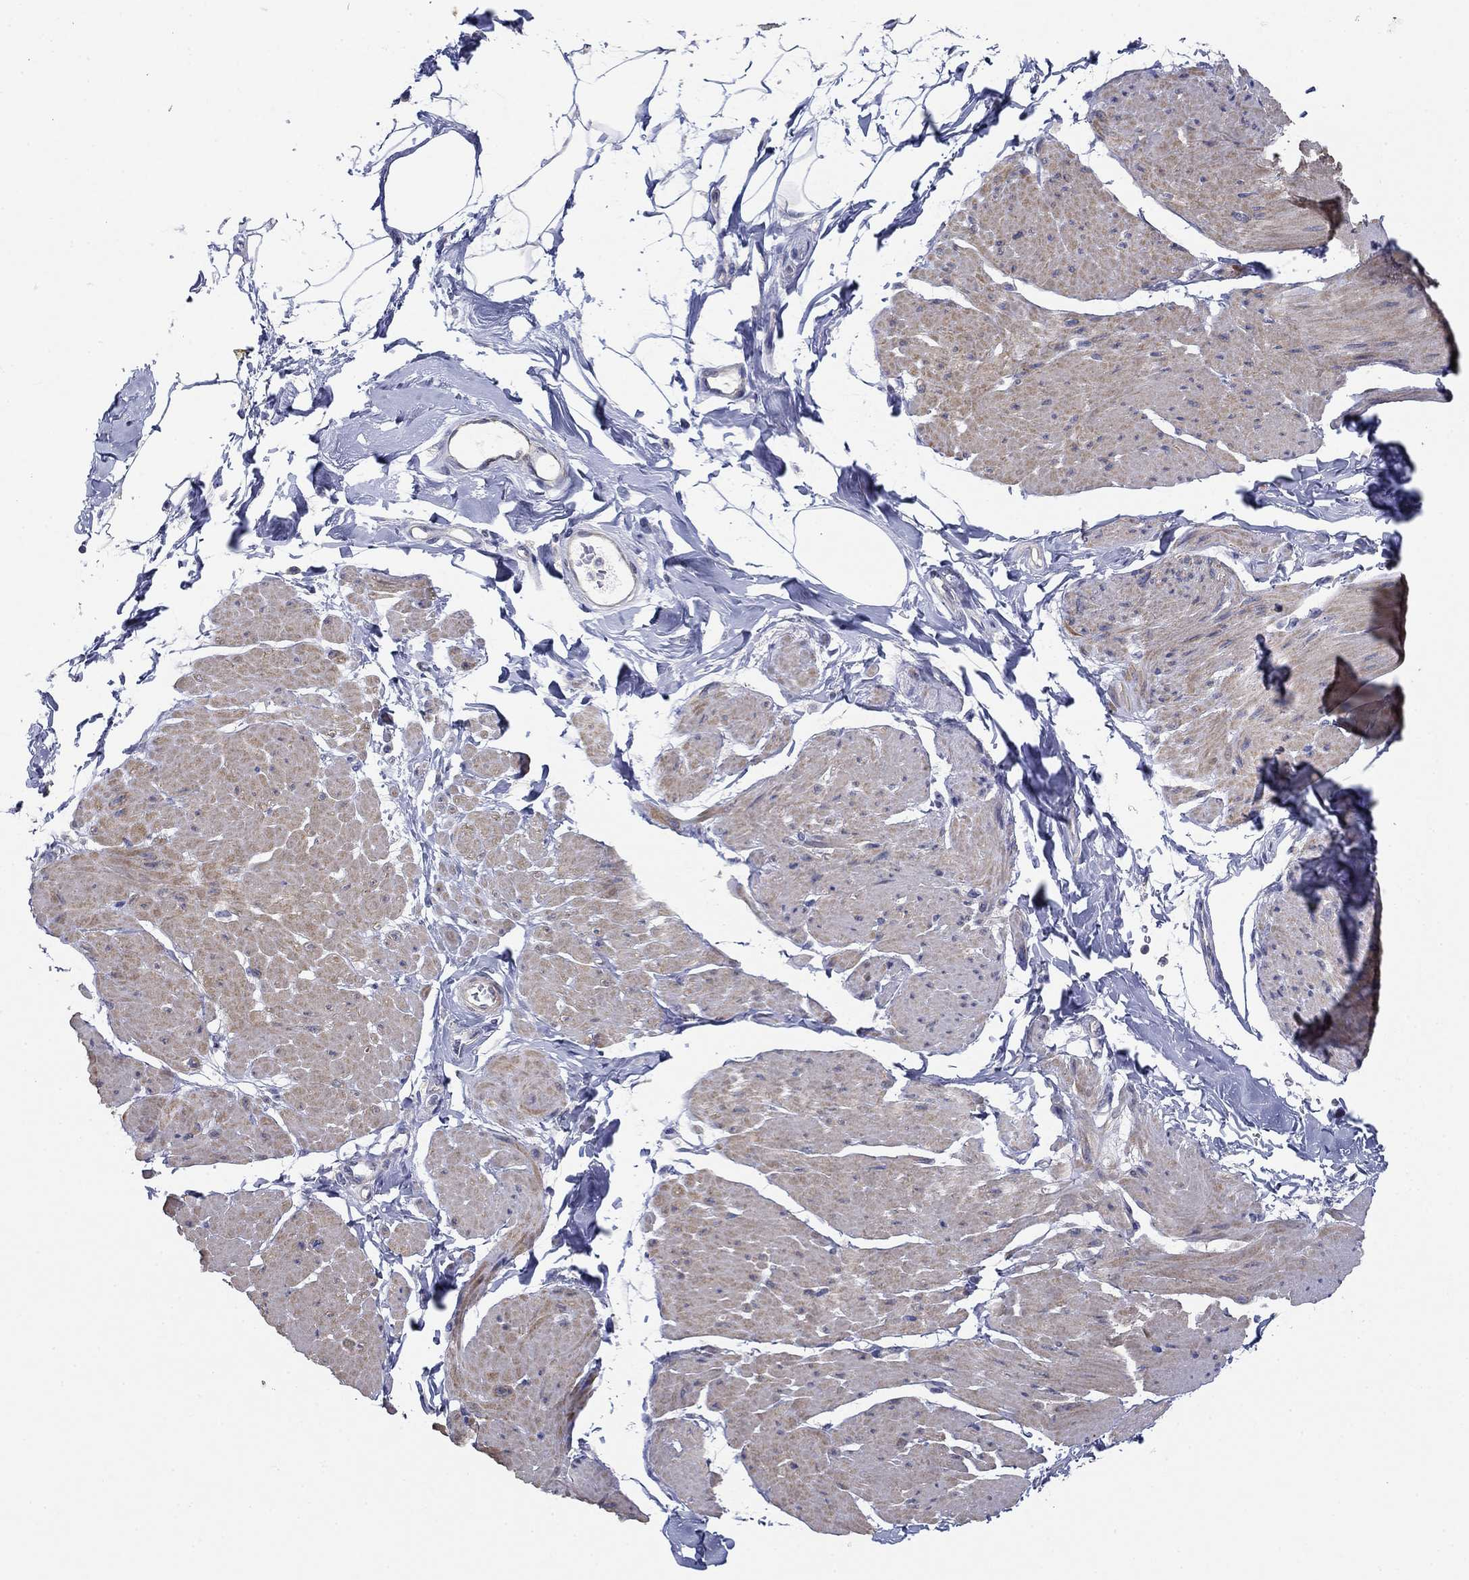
{"staining": {"intensity": "weak", "quantity": "25%-75%", "location": "cytoplasmic/membranous"}, "tissue": "smooth muscle", "cell_type": "Smooth muscle cells", "image_type": "normal", "snomed": [{"axis": "morphology", "description": "Normal tissue, NOS"}, {"axis": "topography", "description": "Adipose tissue"}, {"axis": "topography", "description": "Smooth muscle"}, {"axis": "topography", "description": "Peripheral nerve tissue"}], "caption": "Smooth muscle cells reveal low levels of weak cytoplasmic/membranous positivity in approximately 25%-75% of cells in unremarkable human smooth muscle.", "gene": "GRK7", "patient": {"sex": "male", "age": 83}}